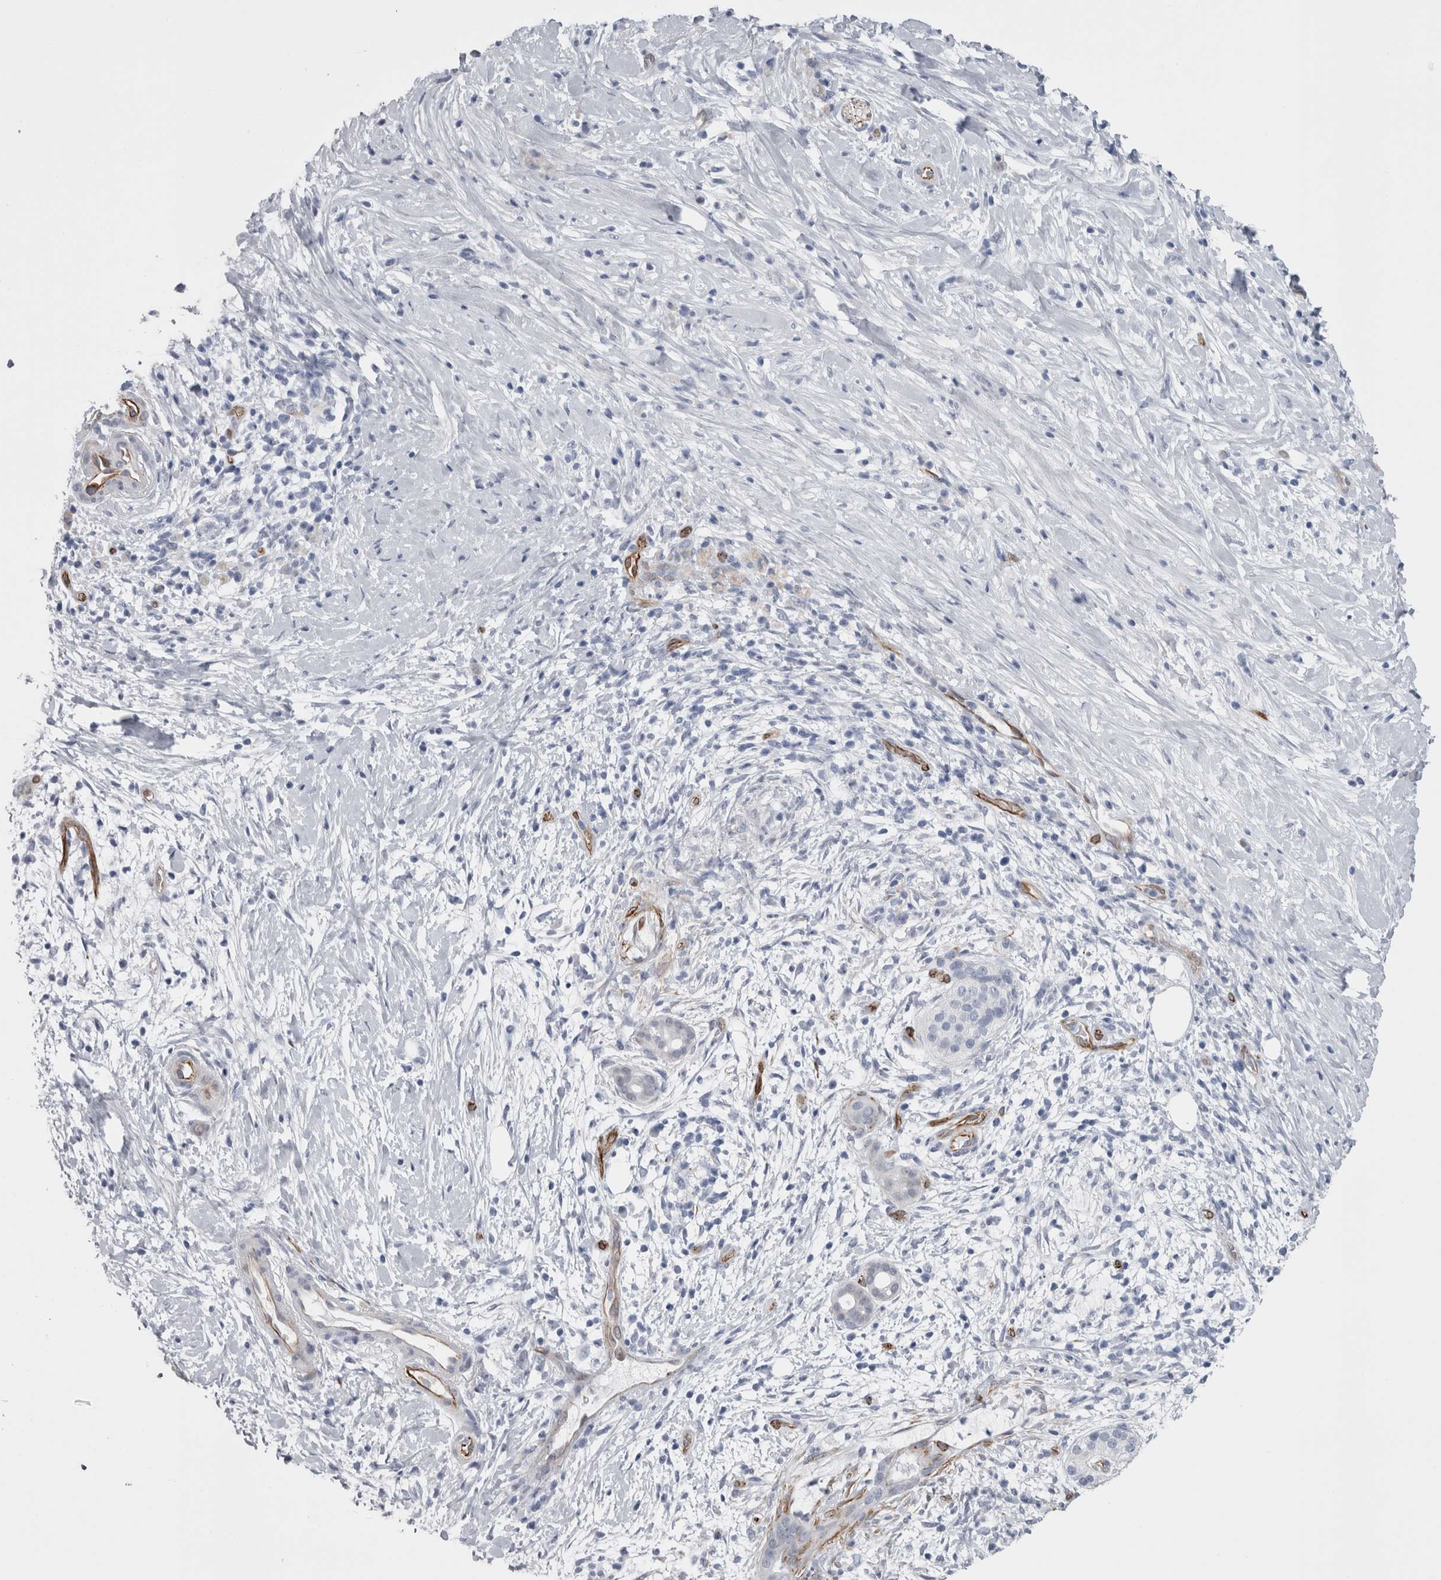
{"staining": {"intensity": "negative", "quantity": "none", "location": "none"}, "tissue": "pancreatic cancer", "cell_type": "Tumor cells", "image_type": "cancer", "snomed": [{"axis": "morphology", "description": "Adenocarcinoma, NOS"}, {"axis": "topography", "description": "Pancreas"}], "caption": "DAB immunohistochemical staining of human adenocarcinoma (pancreatic) shows no significant staining in tumor cells. The staining is performed using DAB (3,3'-diaminobenzidine) brown chromogen with nuclei counter-stained in using hematoxylin.", "gene": "VWDE", "patient": {"sex": "male", "age": 58}}